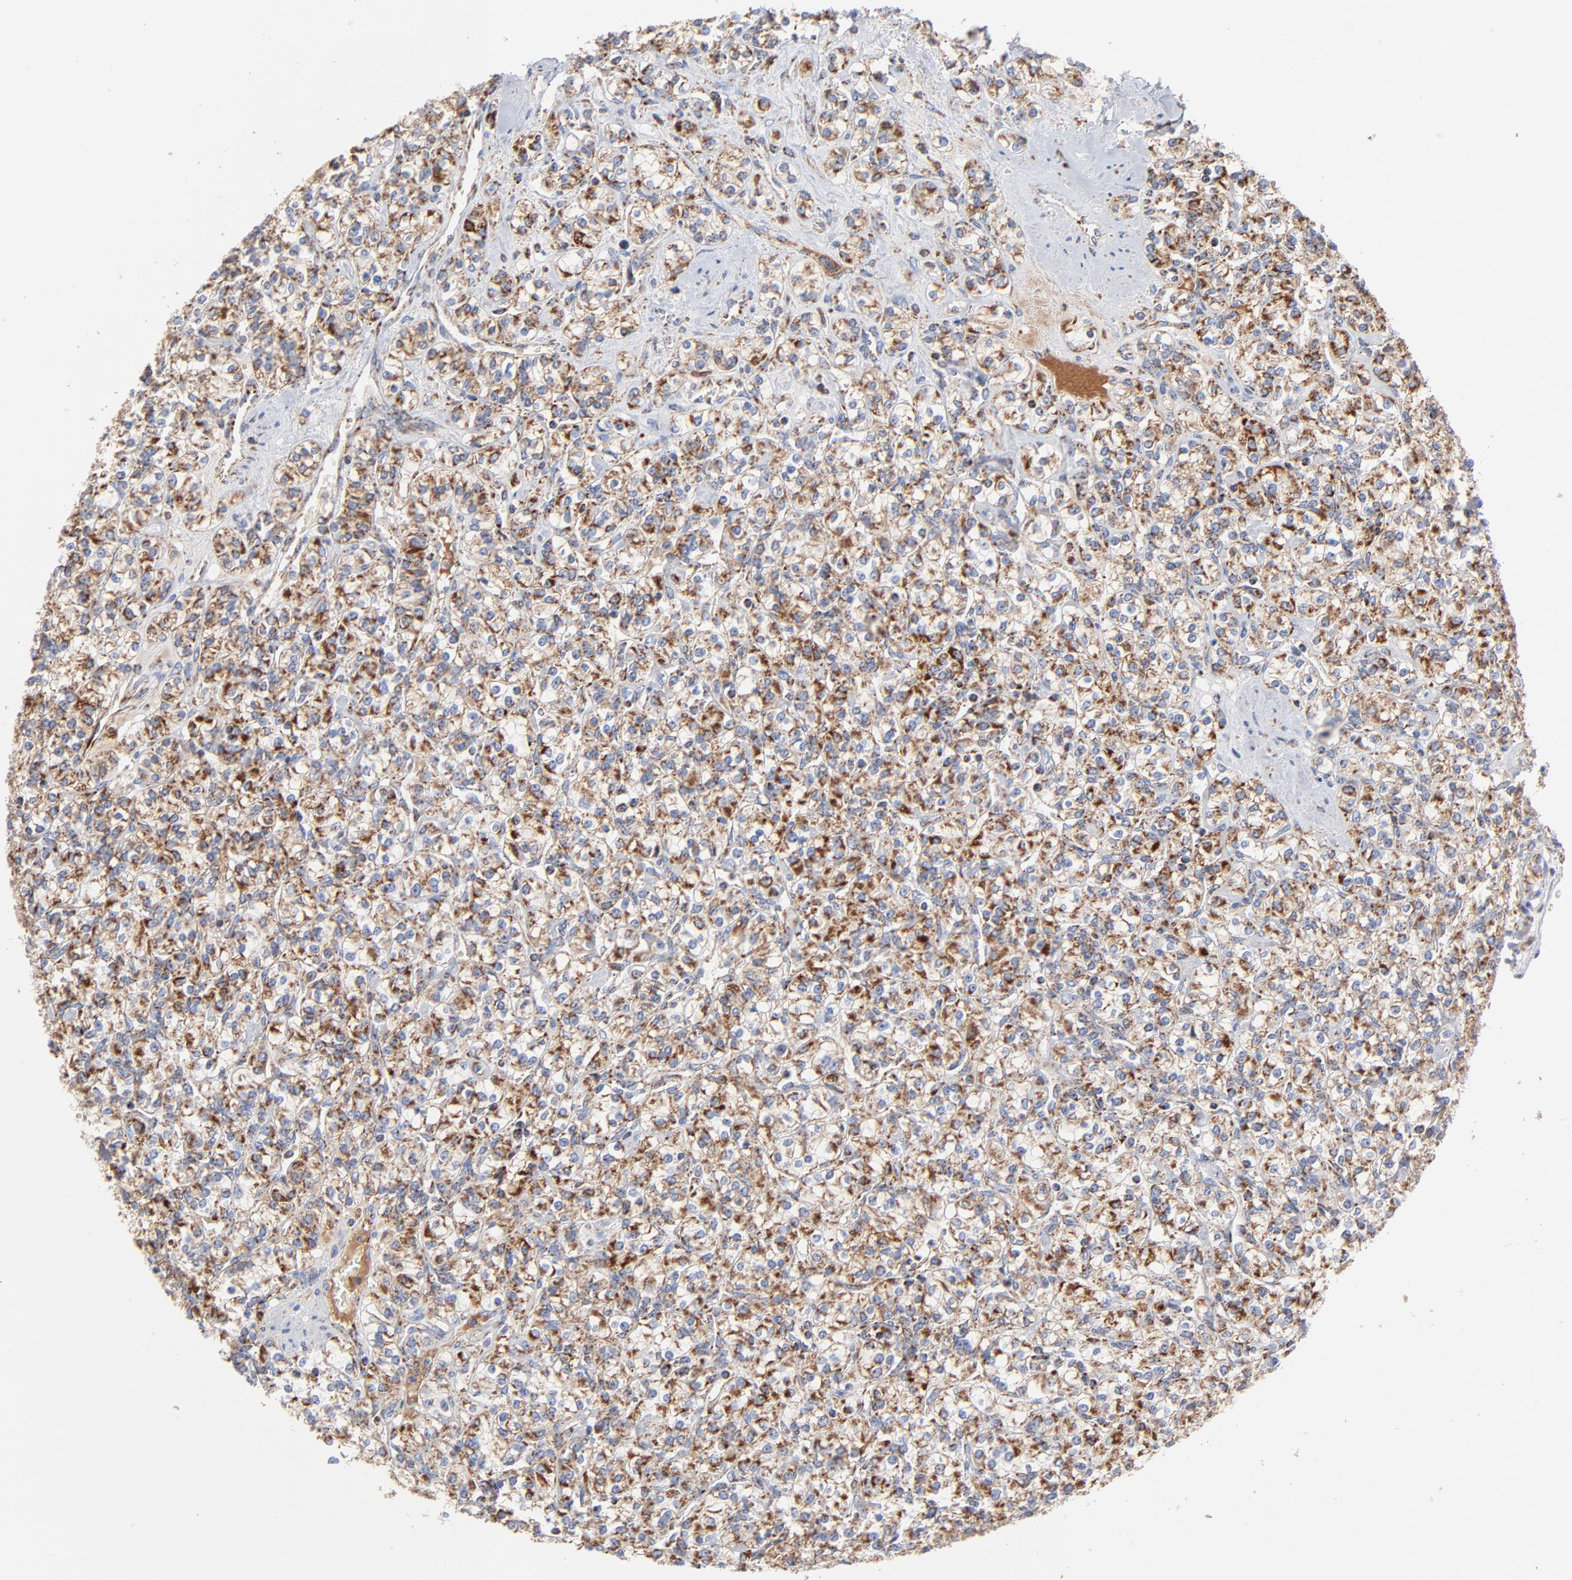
{"staining": {"intensity": "moderate", "quantity": ">75%", "location": "cytoplasmic/membranous"}, "tissue": "renal cancer", "cell_type": "Tumor cells", "image_type": "cancer", "snomed": [{"axis": "morphology", "description": "Adenocarcinoma, NOS"}, {"axis": "topography", "description": "Kidney"}], "caption": "Tumor cells display medium levels of moderate cytoplasmic/membranous staining in about >75% of cells in renal adenocarcinoma.", "gene": "DIABLO", "patient": {"sex": "male", "age": 77}}